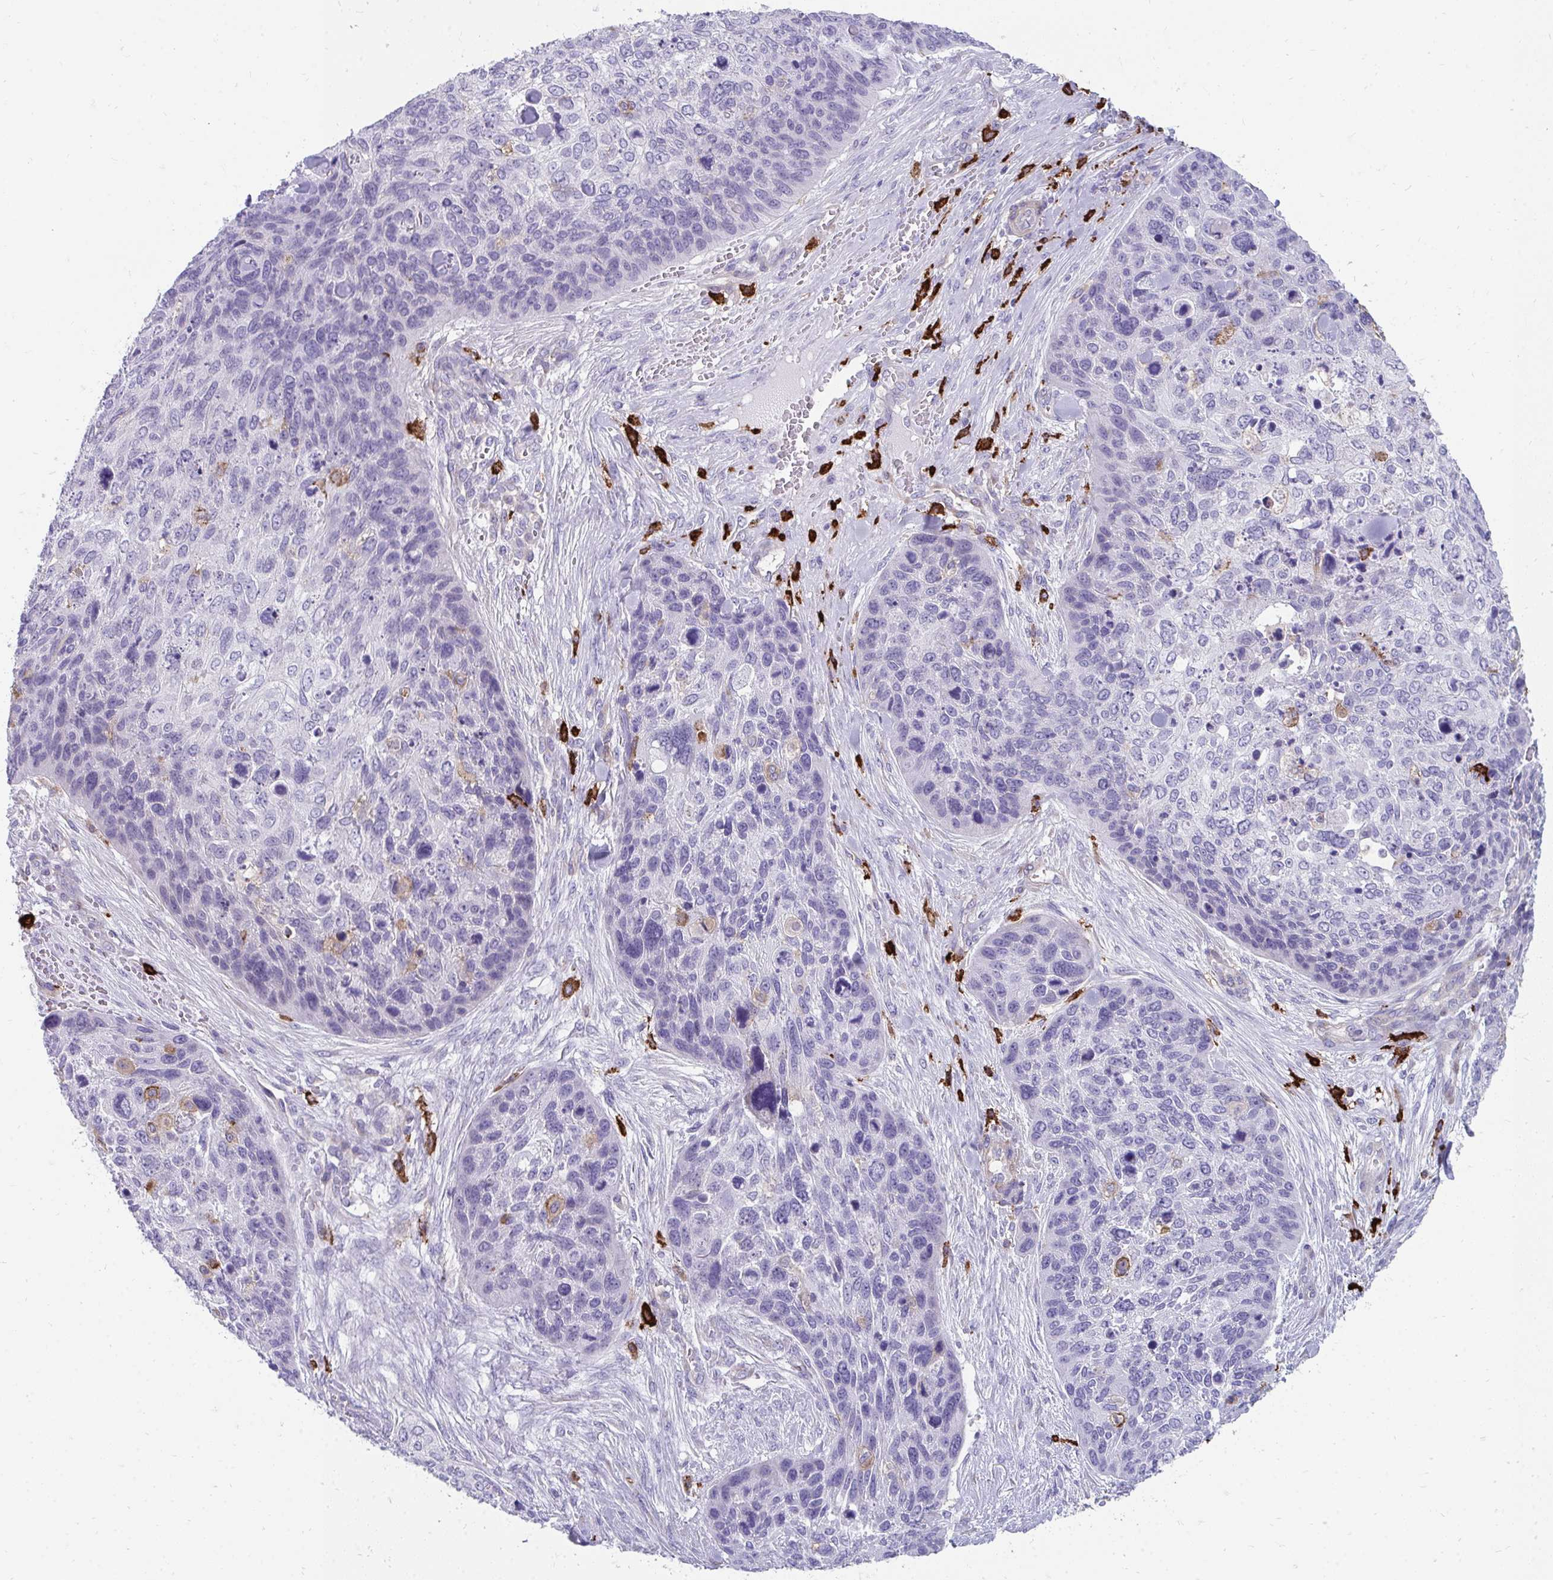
{"staining": {"intensity": "negative", "quantity": "none", "location": "none"}, "tissue": "skin cancer", "cell_type": "Tumor cells", "image_type": "cancer", "snomed": [{"axis": "morphology", "description": "Basal cell carcinoma"}, {"axis": "topography", "description": "Skin"}], "caption": "Human skin cancer stained for a protein using immunohistochemistry (IHC) reveals no positivity in tumor cells.", "gene": "CD163", "patient": {"sex": "female", "age": 74}}